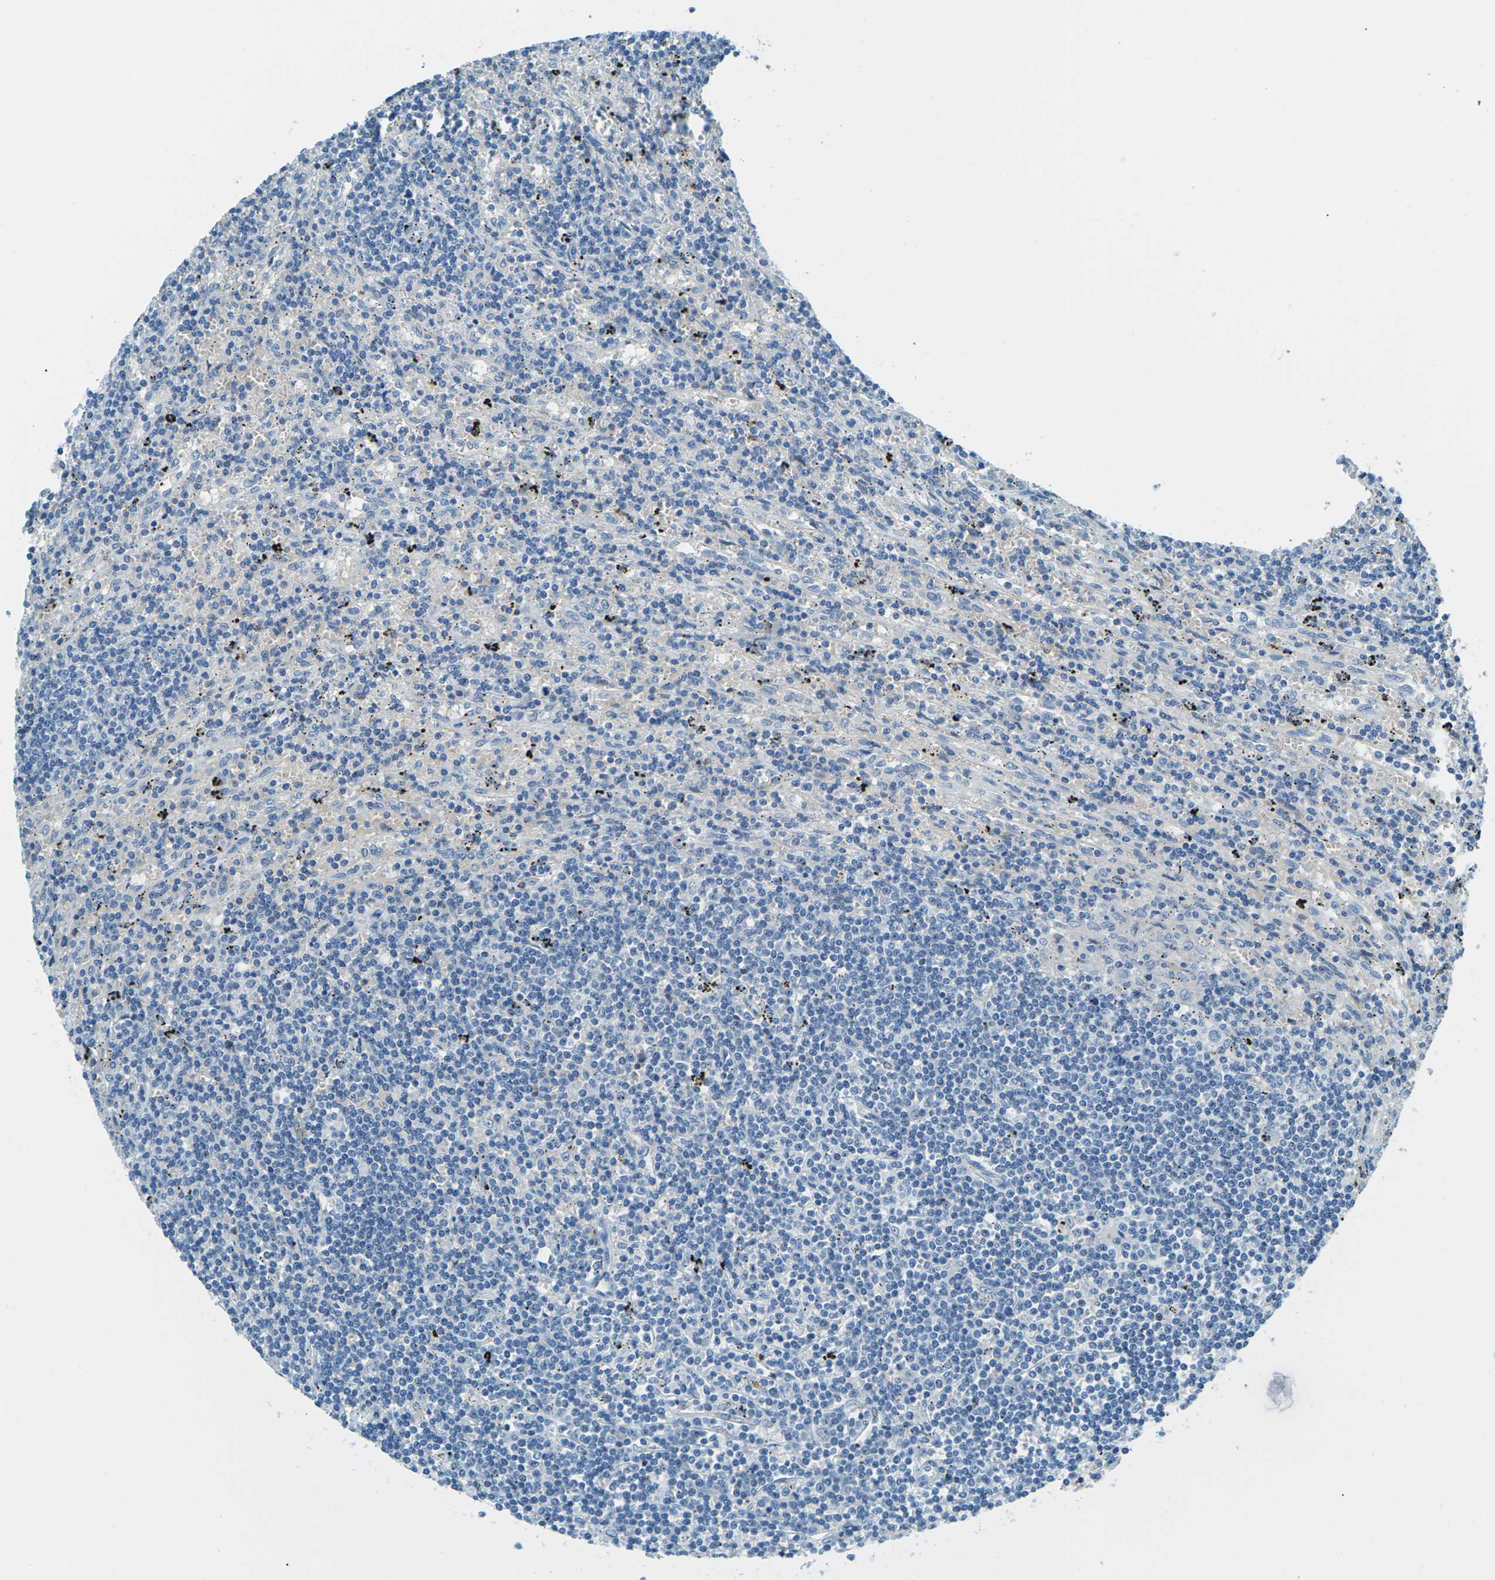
{"staining": {"intensity": "negative", "quantity": "none", "location": "none"}, "tissue": "lymphoma", "cell_type": "Tumor cells", "image_type": "cancer", "snomed": [{"axis": "morphology", "description": "Malignant lymphoma, non-Hodgkin's type, Low grade"}, {"axis": "topography", "description": "Spleen"}], "caption": "Human lymphoma stained for a protein using immunohistochemistry (IHC) reveals no staining in tumor cells.", "gene": "NANOS2", "patient": {"sex": "male", "age": 76}}